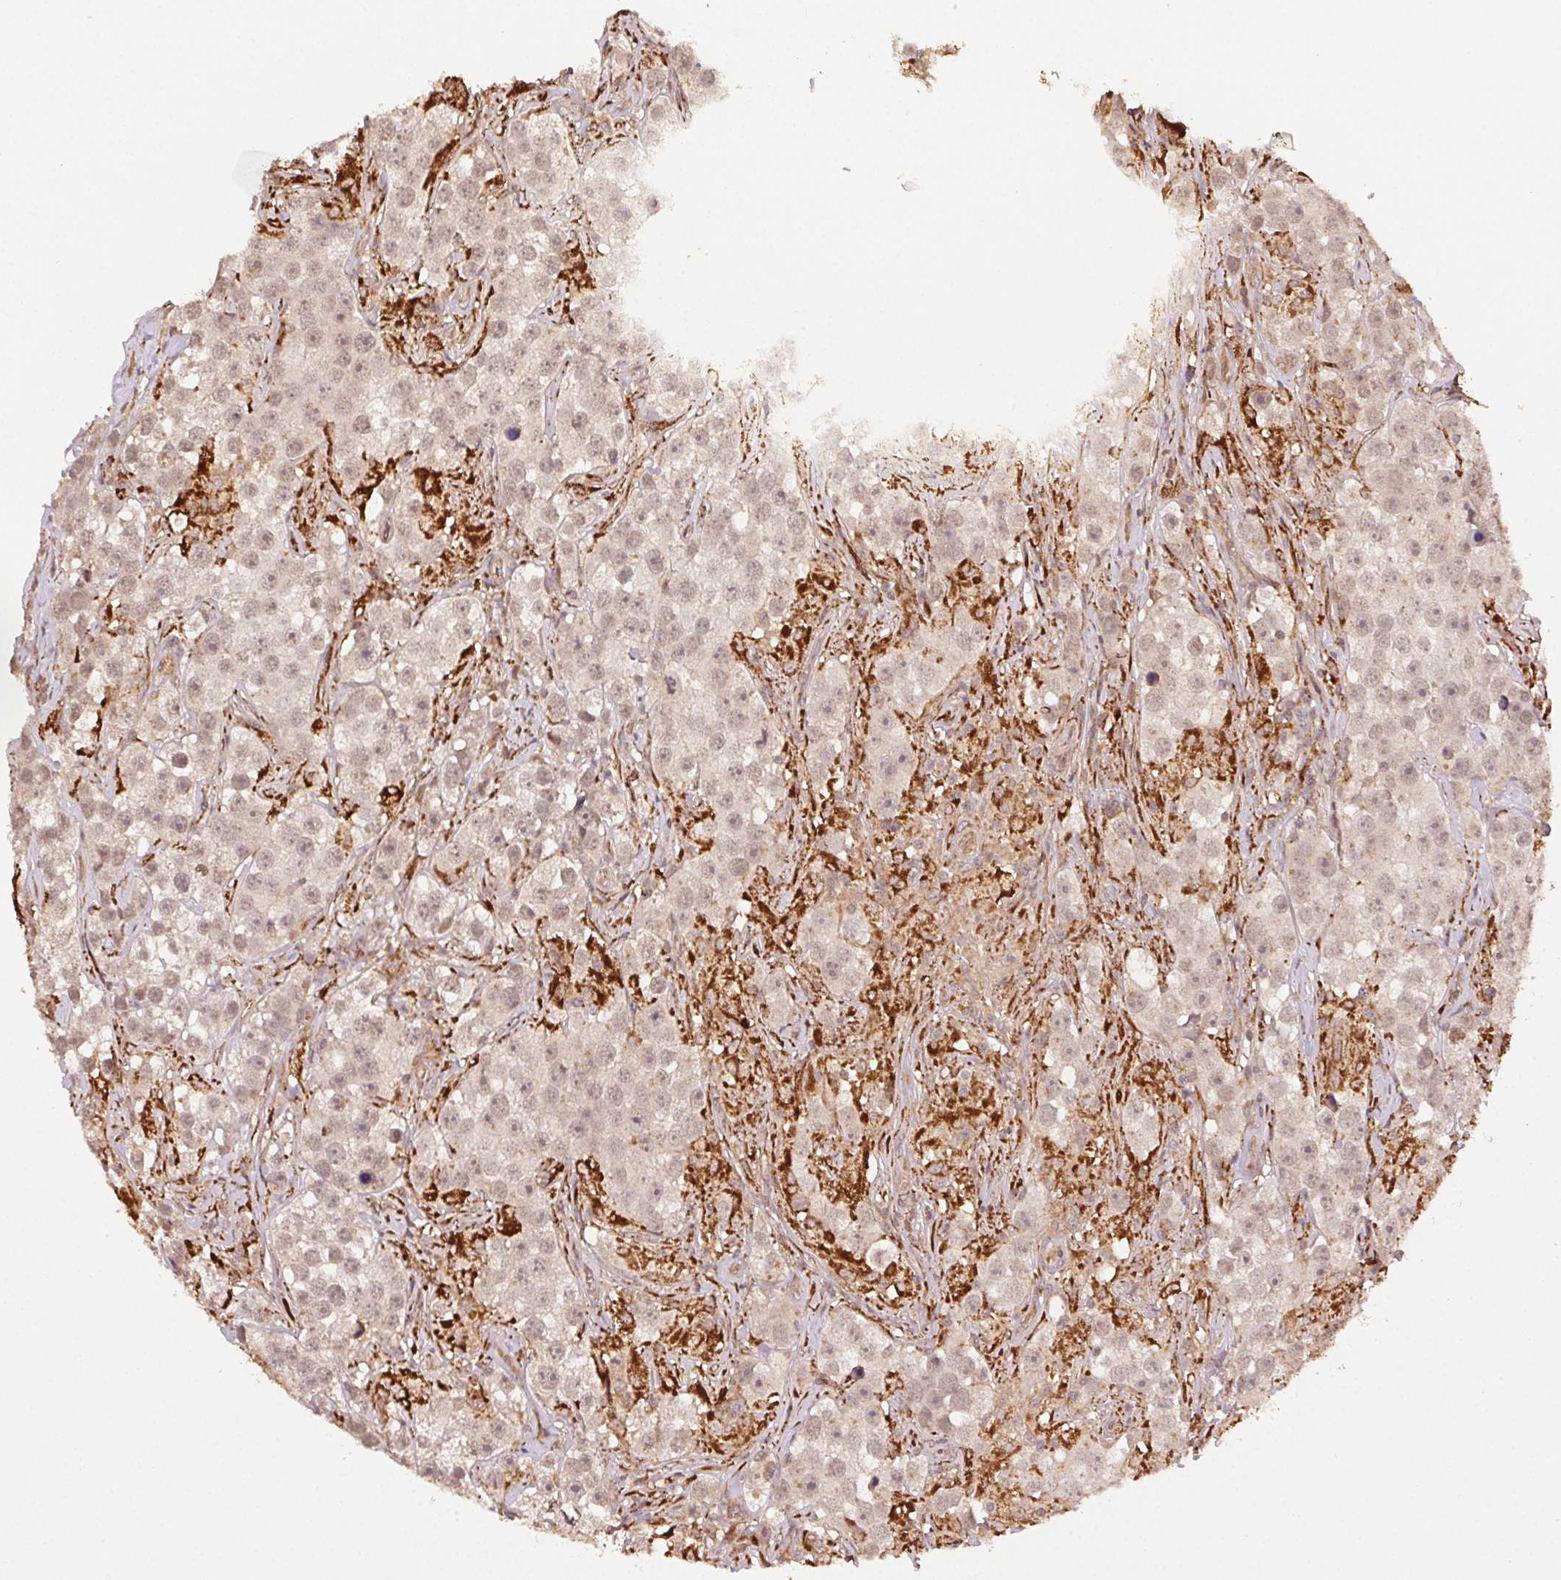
{"staining": {"intensity": "weak", "quantity": "25%-75%", "location": "cytoplasmic/membranous,nuclear"}, "tissue": "testis cancer", "cell_type": "Tumor cells", "image_type": "cancer", "snomed": [{"axis": "morphology", "description": "Seminoma, NOS"}, {"axis": "topography", "description": "Testis"}], "caption": "Human testis cancer stained with a protein marker shows weak staining in tumor cells.", "gene": "KLHL15", "patient": {"sex": "male", "age": 49}}